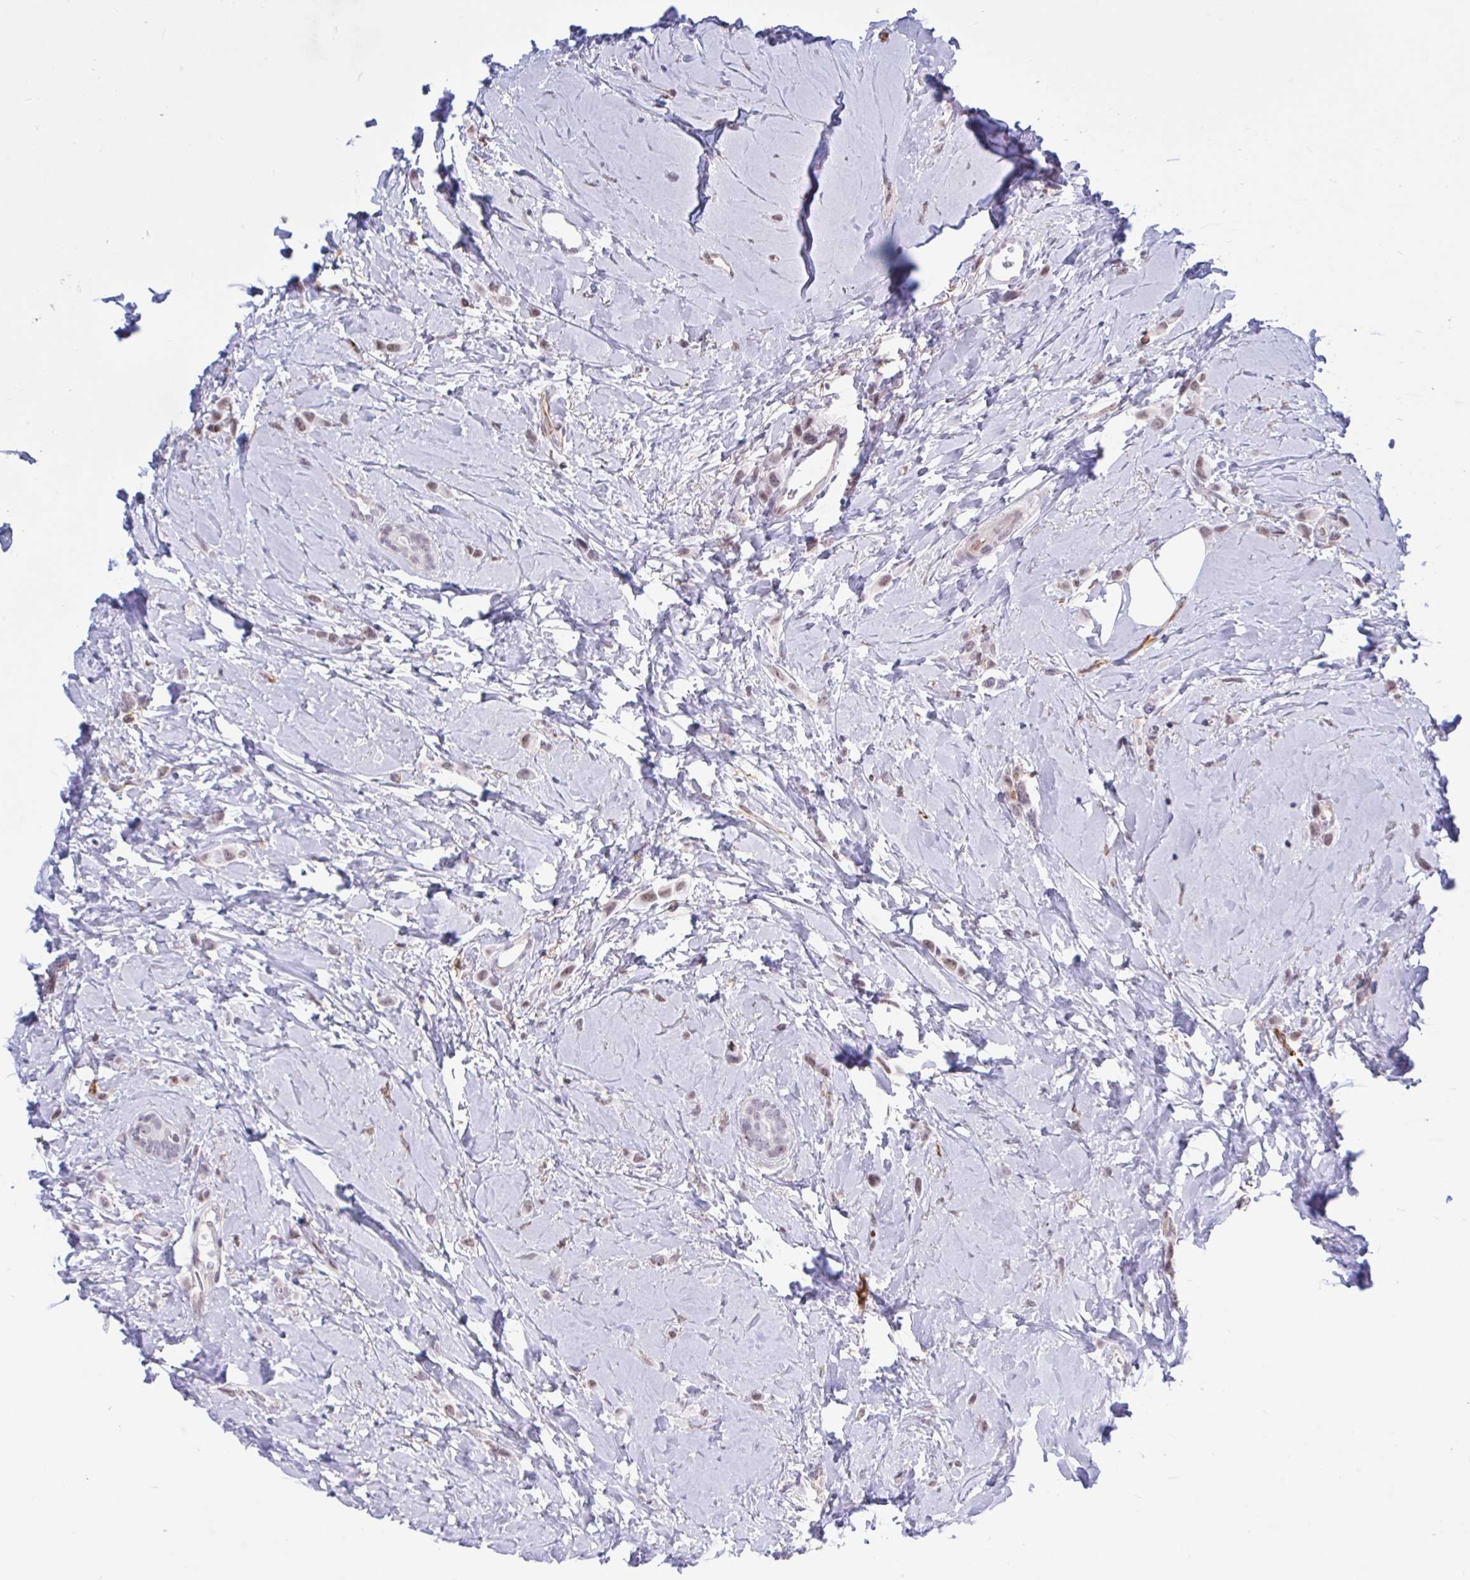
{"staining": {"intensity": "negative", "quantity": "none", "location": "none"}, "tissue": "breast cancer", "cell_type": "Tumor cells", "image_type": "cancer", "snomed": [{"axis": "morphology", "description": "Lobular carcinoma"}, {"axis": "topography", "description": "Breast"}], "caption": "A photomicrograph of human breast cancer is negative for staining in tumor cells.", "gene": "EML1", "patient": {"sex": "female", "age": 66}}